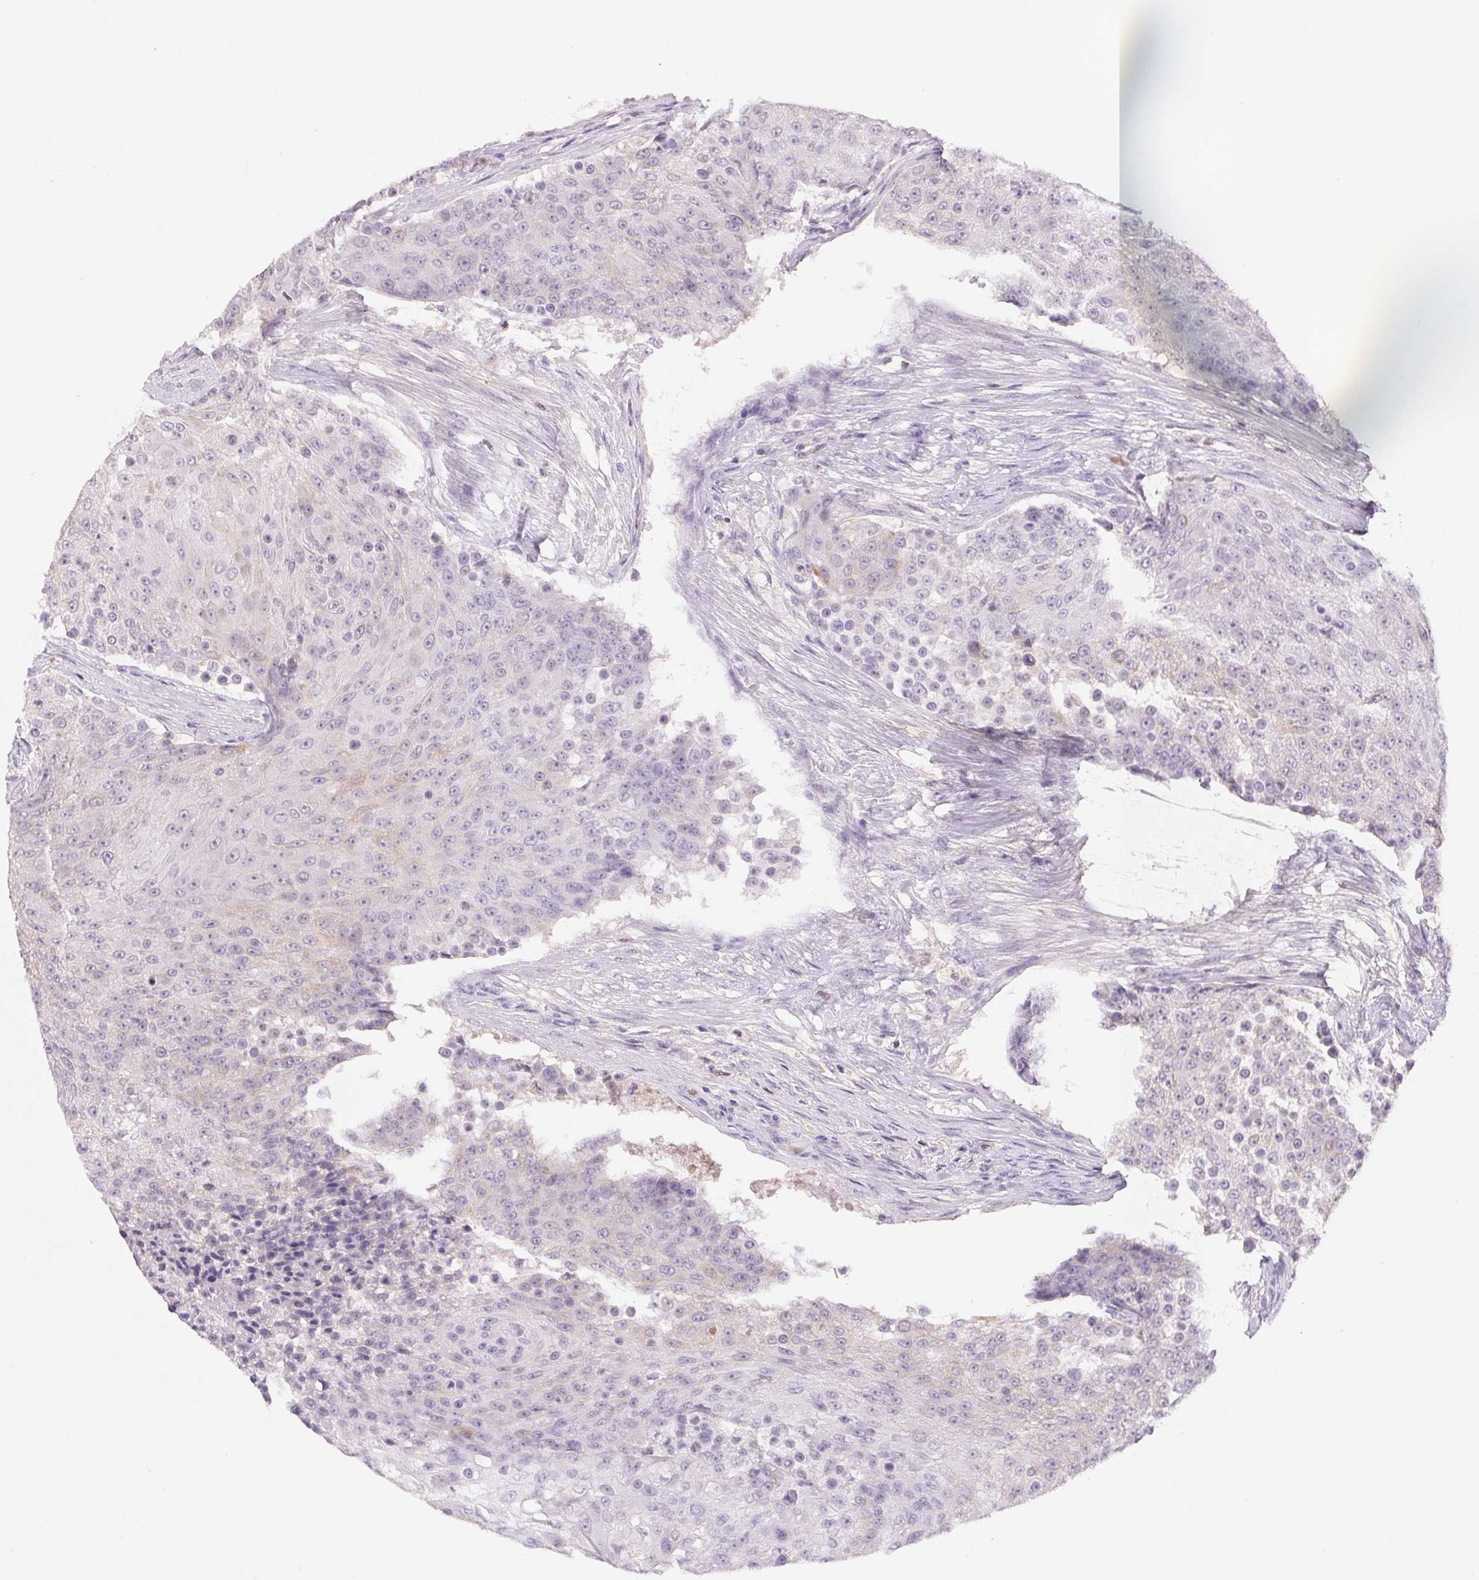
{"staining": {"intensity": "negative", "quantity": "none", "location": "none"}, "tissue": "urothelial cancer", "cell_type": "Tumor cells", "image_type": "cancer", "snomed": [{"axis": "morphology", "description": "Urothelial carcinoma, High grade"}, {"axis": "topography", "description": "Urinary bladder"}], "caption": "There is no significant expression in tumor cells of urothelial cancer. (Immunohistochemistry (ihc), brightfield microscopy, high magnification).", "gene": "KIF26A", "patient": {"sex": "female", "age": 63}}